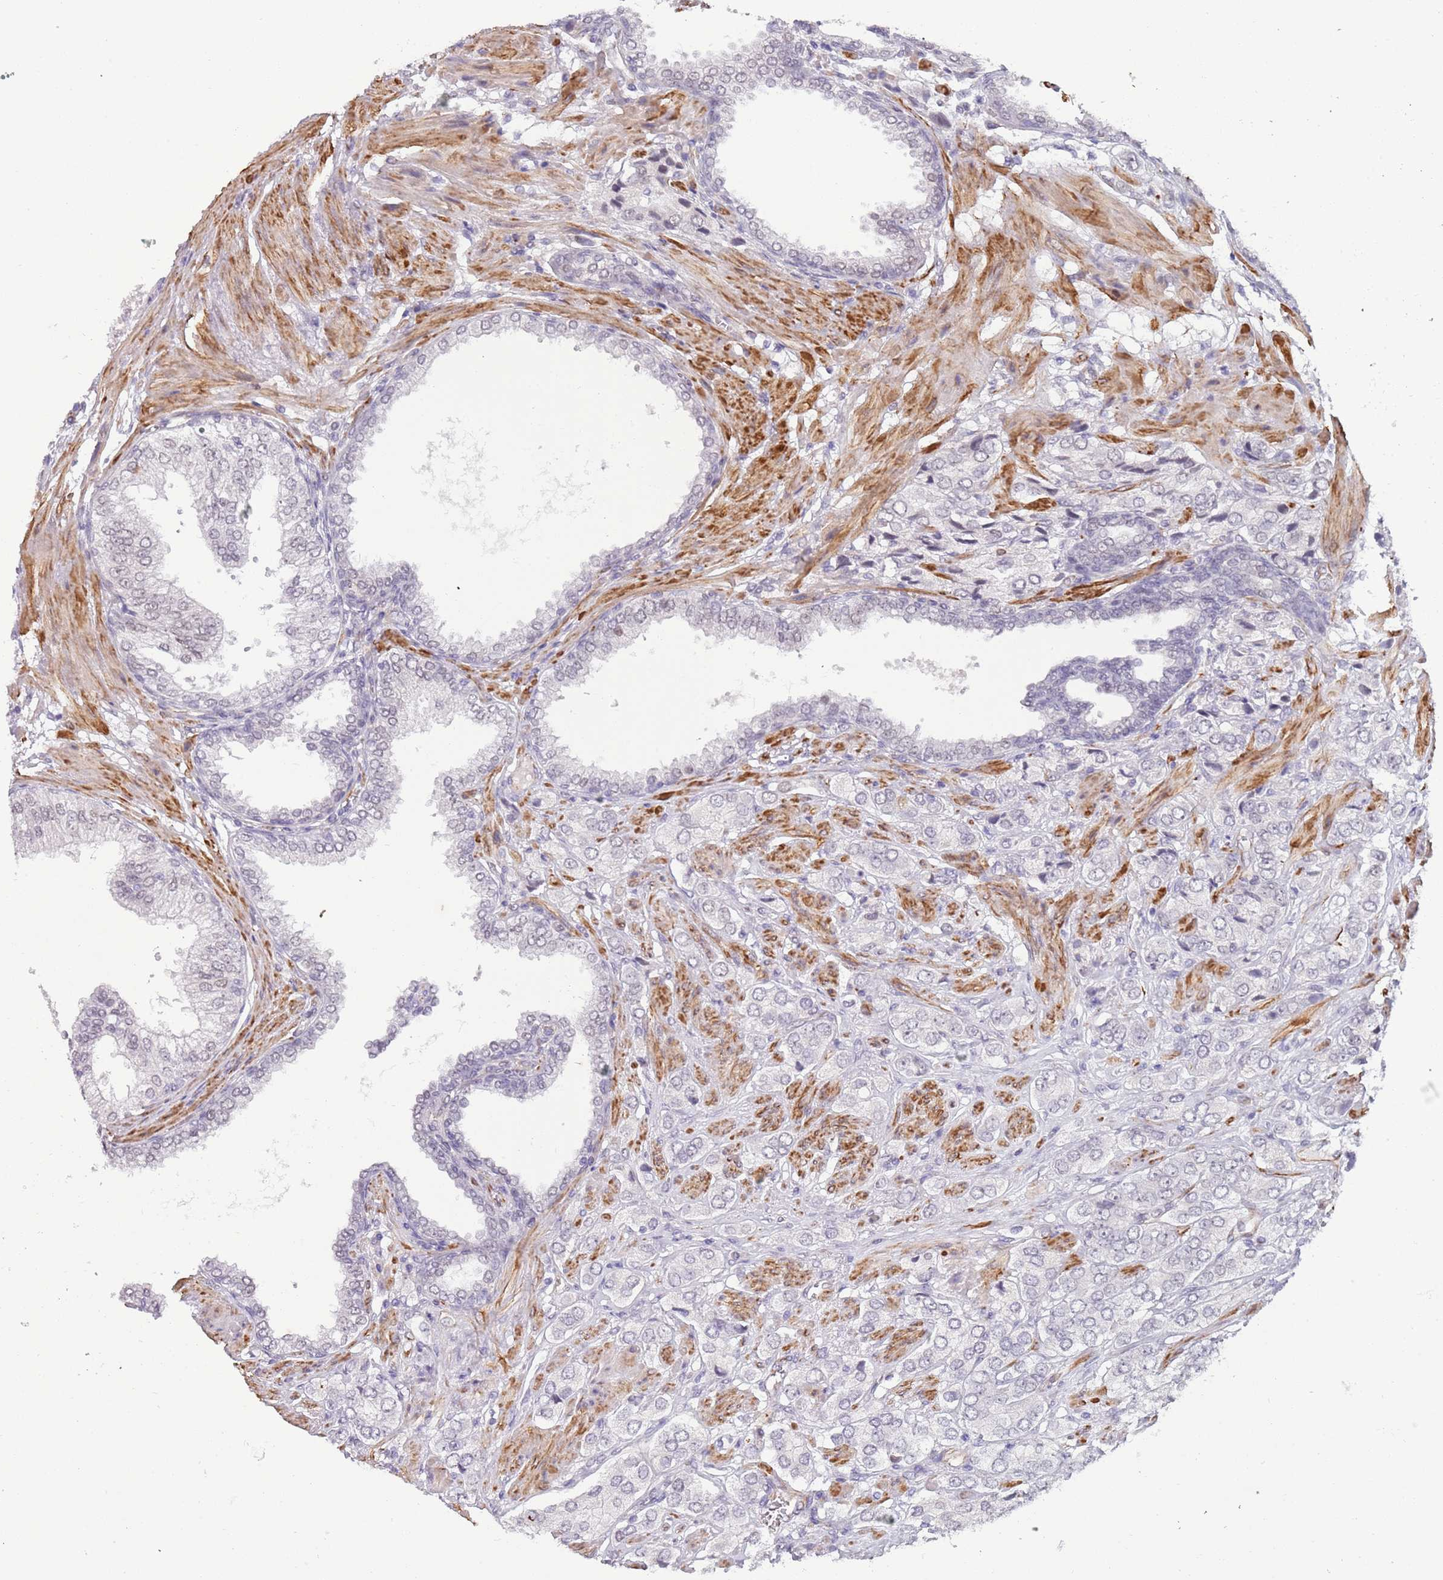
{"staining": {"intensity": "negative", "quantity": "none", "location": "none"}, "tissue": "prostate cancer", "cell_type": "Tumor cells", "image_type": "cancer", "snomed": [{"axis": "morphology", "description": "Adenocarcinoma, High grade"}, {"axis": "topography", "description": "Prostate and seminal vesicle, NOS"}], "caption": "The histopathology image exhibits no staining of tumor cells in prostate cancer (adenocarcinoma (high-grade)). (Stains: DAB immunohistochemistry with hematoxylin counter stain, Microscopy: brightfield microscopy at high magnification).", "gene": "NBPF3", "patient": {"sex": "male", "age": 64}}